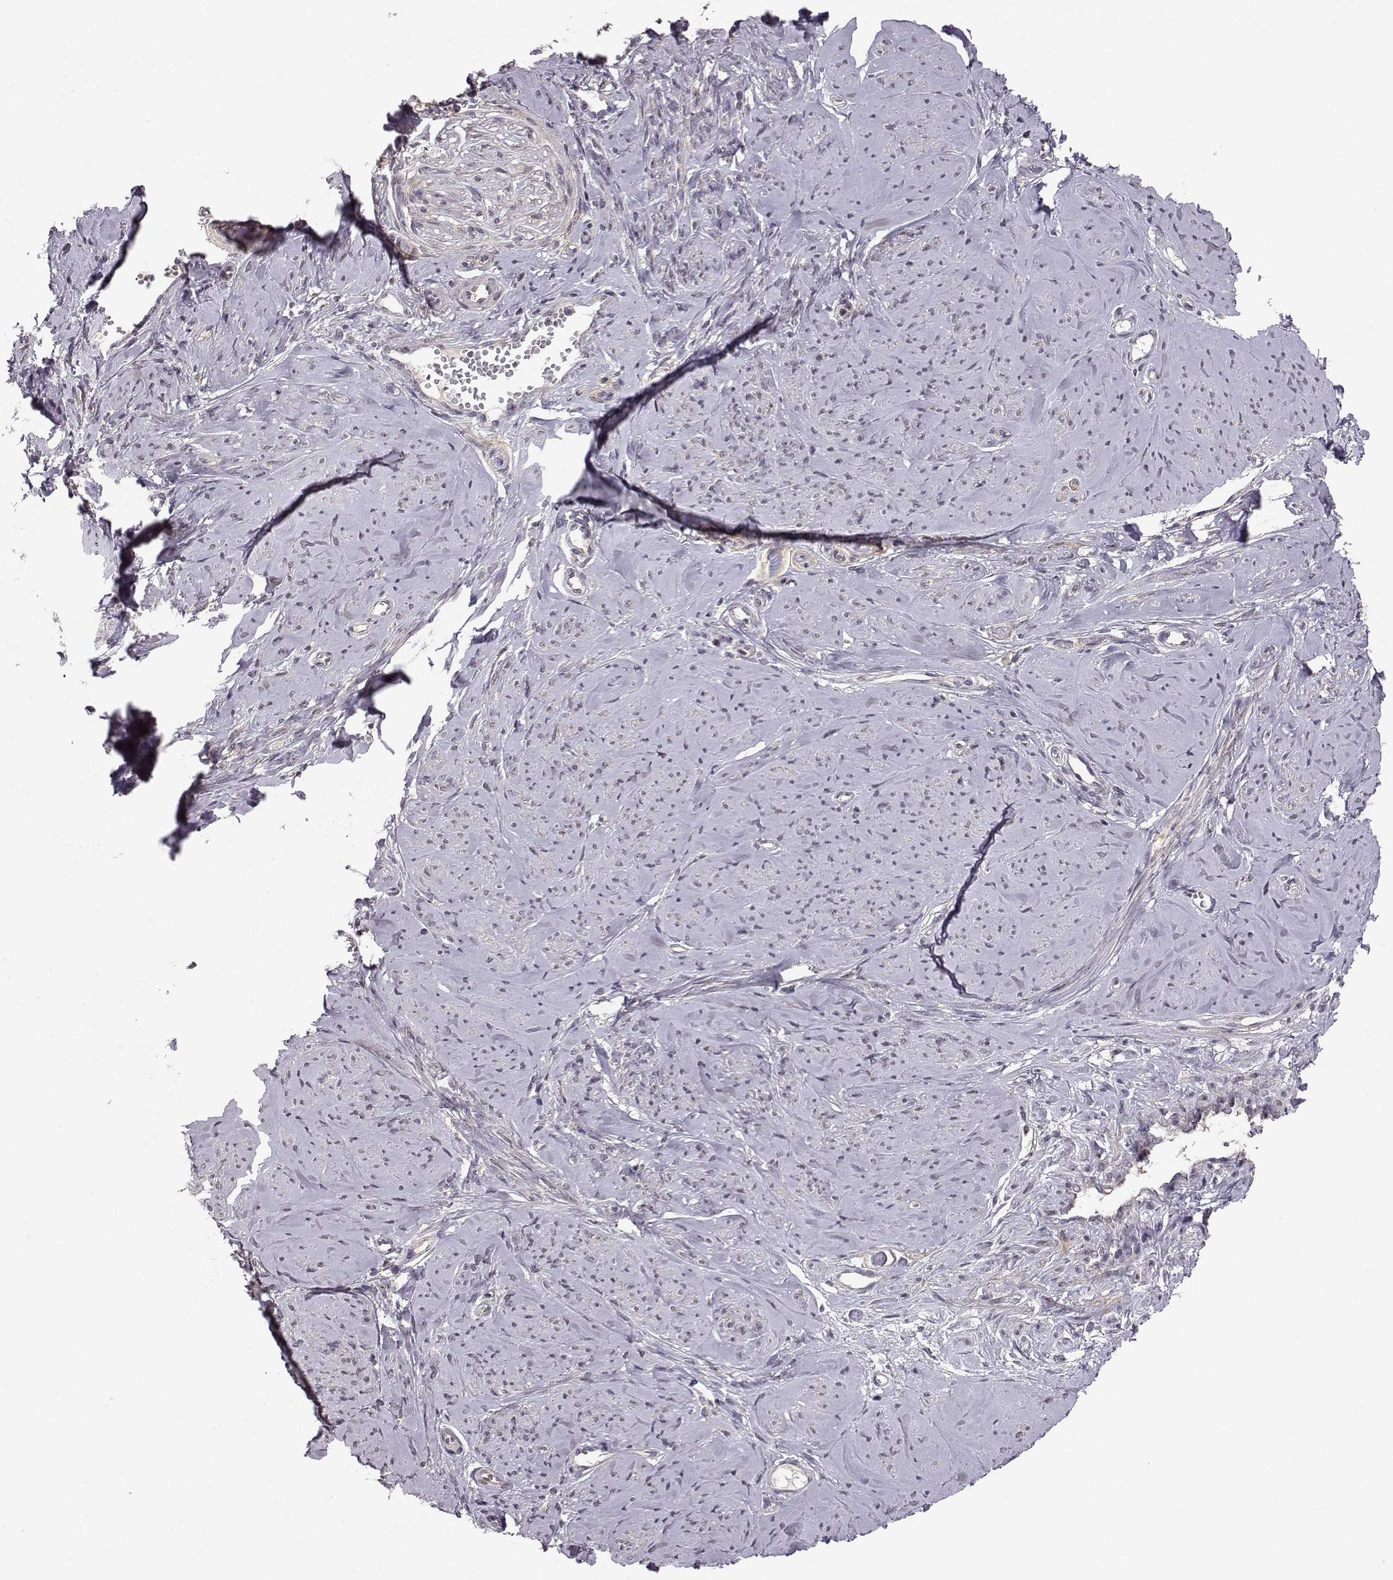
{"staining": {"intensity": "moderate", "quantity": "25%-75%", "location": "cytoplasmic/membranous"}, "tissue": "smooth muscle", "cell_type": "Smooth muscle cells", "image_type": "normal", "snomed": [{"axis": "morphology", "description": "Normal tissue, NOS"}, {"axis": "topography", "description": "Smooth muscle"}], "caption": "Immunohistochemistry (IHC) image of normal smooth muscle stained for a protein (brown), which shows medium levels of moderate cytoplasmic/membranous expression in about 25%-75% of smooth muscle cells.", "gene": "PLEKHG3", "patient": {"sex": "female", "age": 48}}